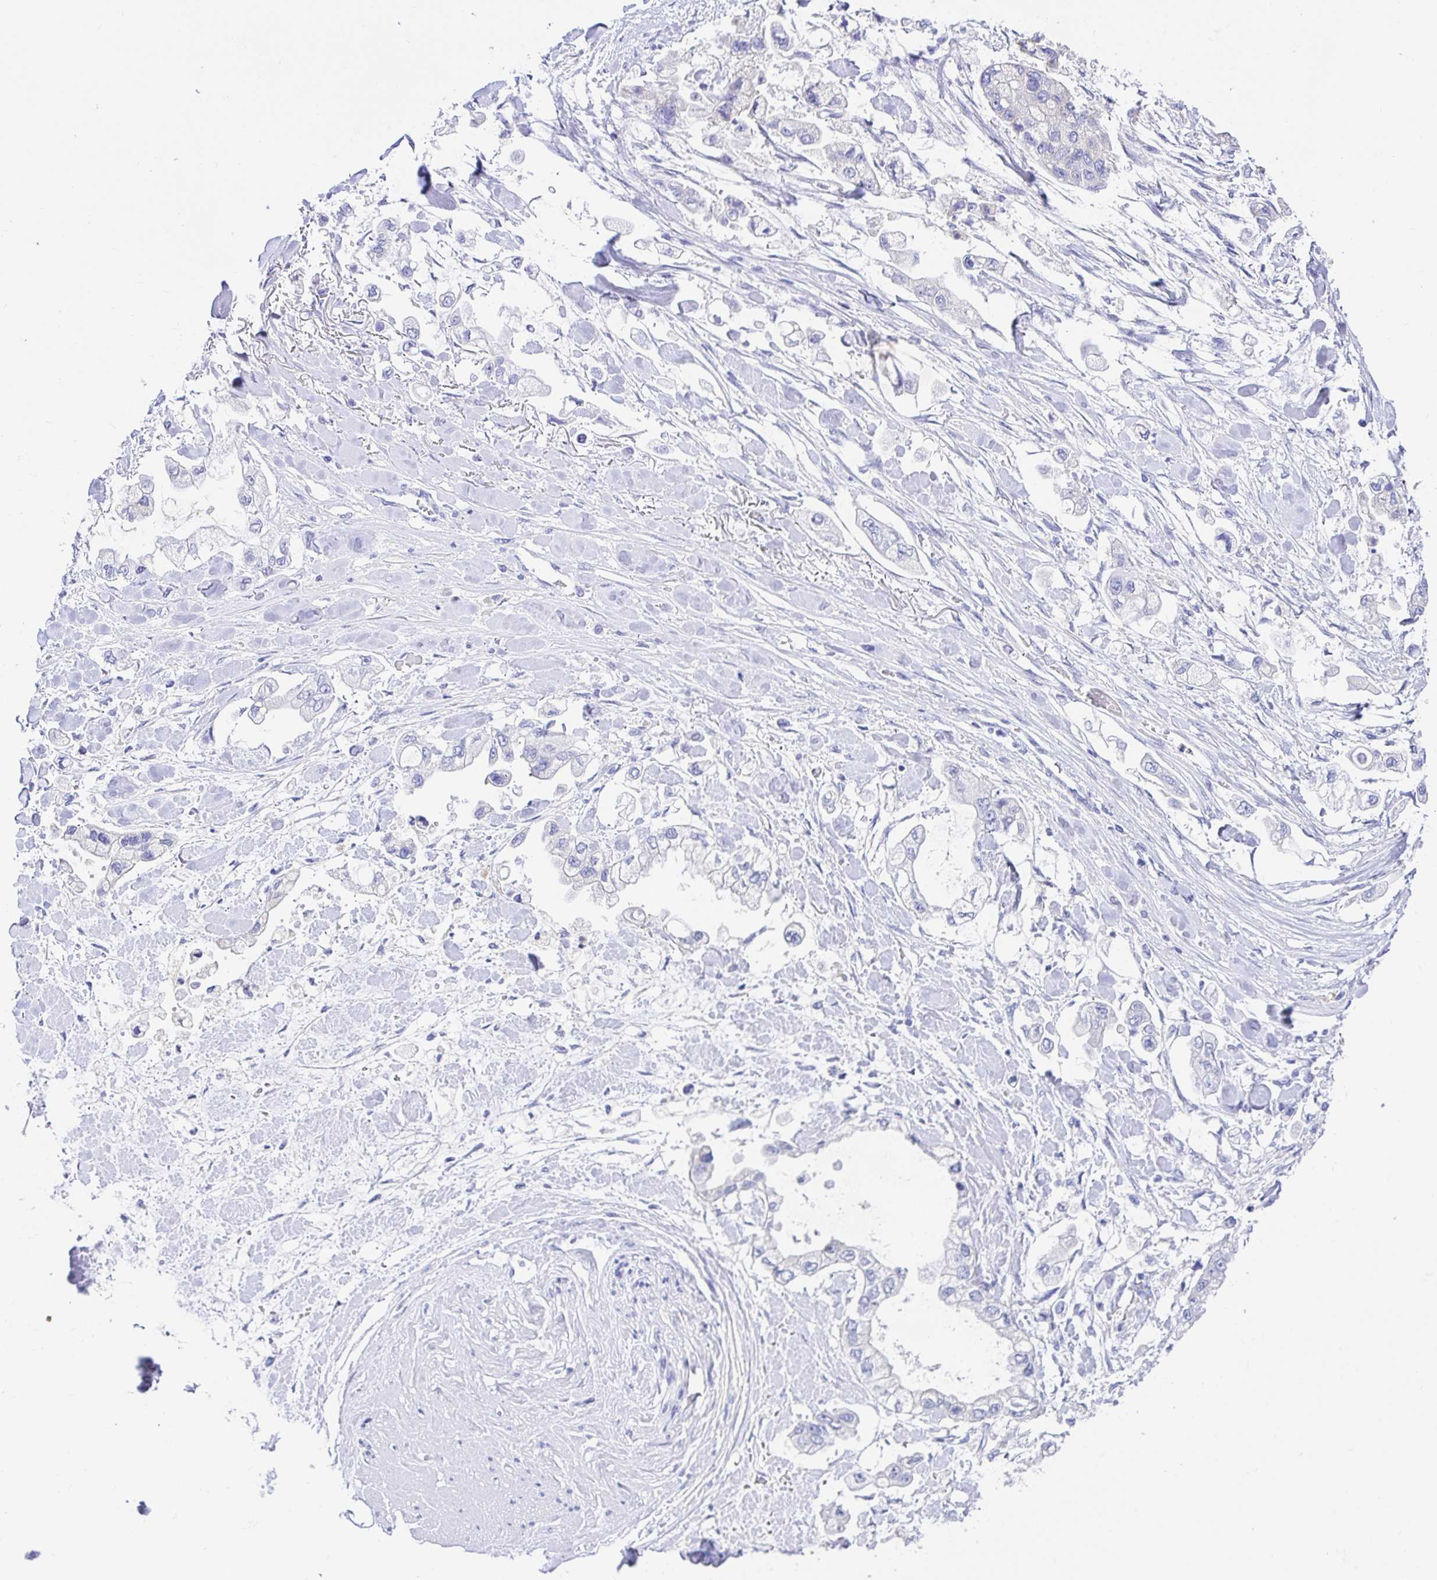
{"staining": {"intensity": "negative", "quantity": "none", "location": "none"}, "tissue": "stomach cancer", "cell_type": "Tumor cells", "image_type": "cancer", "snomed": [{"axis": "morphology", "description": "Adenocarcinoma, NOS"}, {"axis": "topography", "description": "Stomach"}], "caption": "Human adenocarcinoma (stomach) stained for a protein using immunohistochemistry (IHC) reveals no expression in tumor cells.", "gene": "BACE2", "patient": {"sex": "male", "age": 62}}